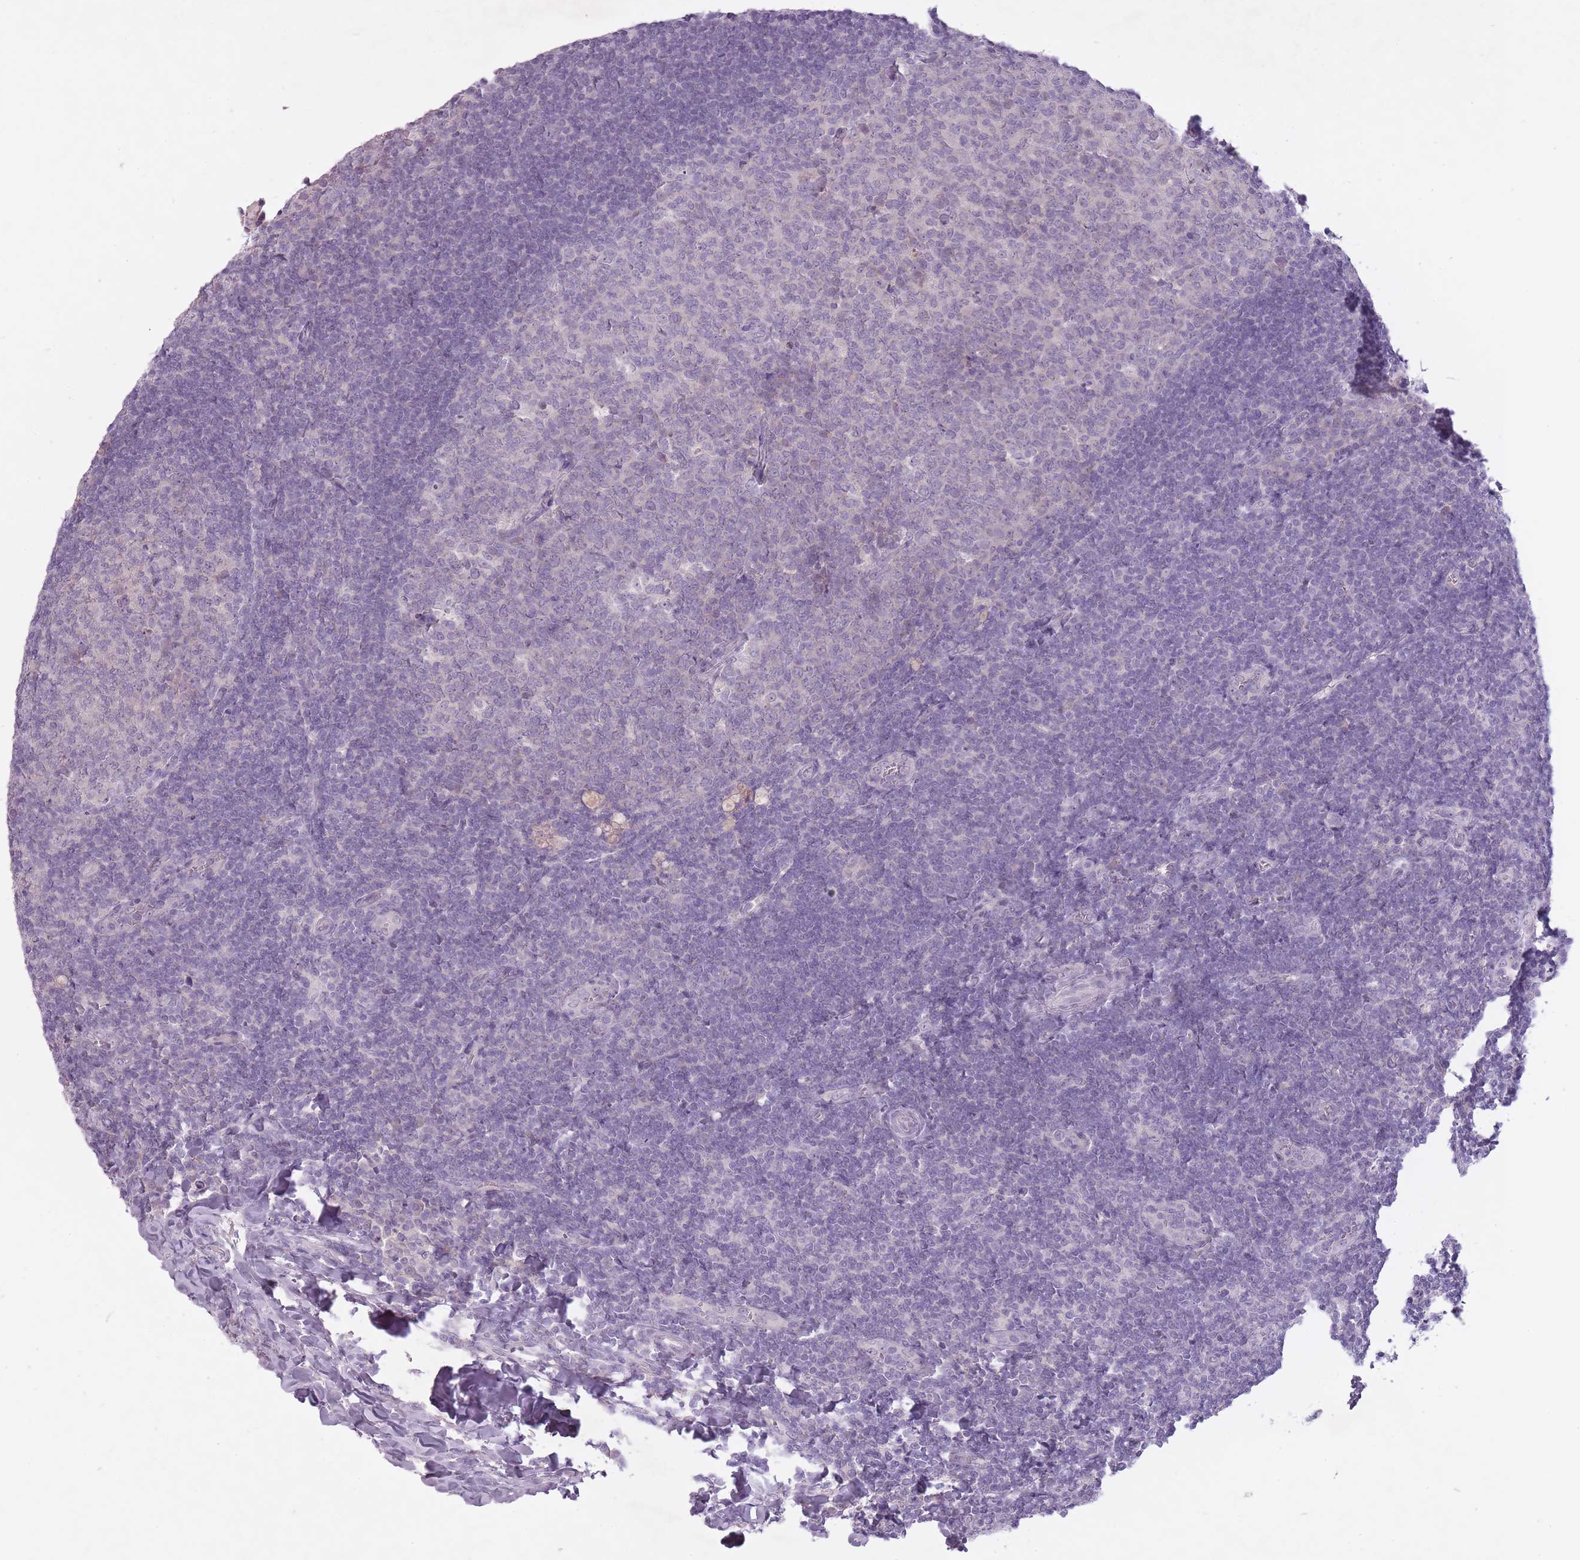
{"staining": {"intensity": "negative", "quantity": "none", "location": "none"}, "tissue": "tonsil", "cell_type": "Germinal center cells", "image_type": "normal", "snomed": [{"axis": "morphology", "description": "Normal tissue, NOS"}, {"axis": "topography", "description": "Tonsil"}], "caption": "Unremarkable tonsil was stained to show a protein in brown. There is no significant expression in germinal center cells.", "gene": "FAM43B", "patient": {"sex": "male", "age": 27}}